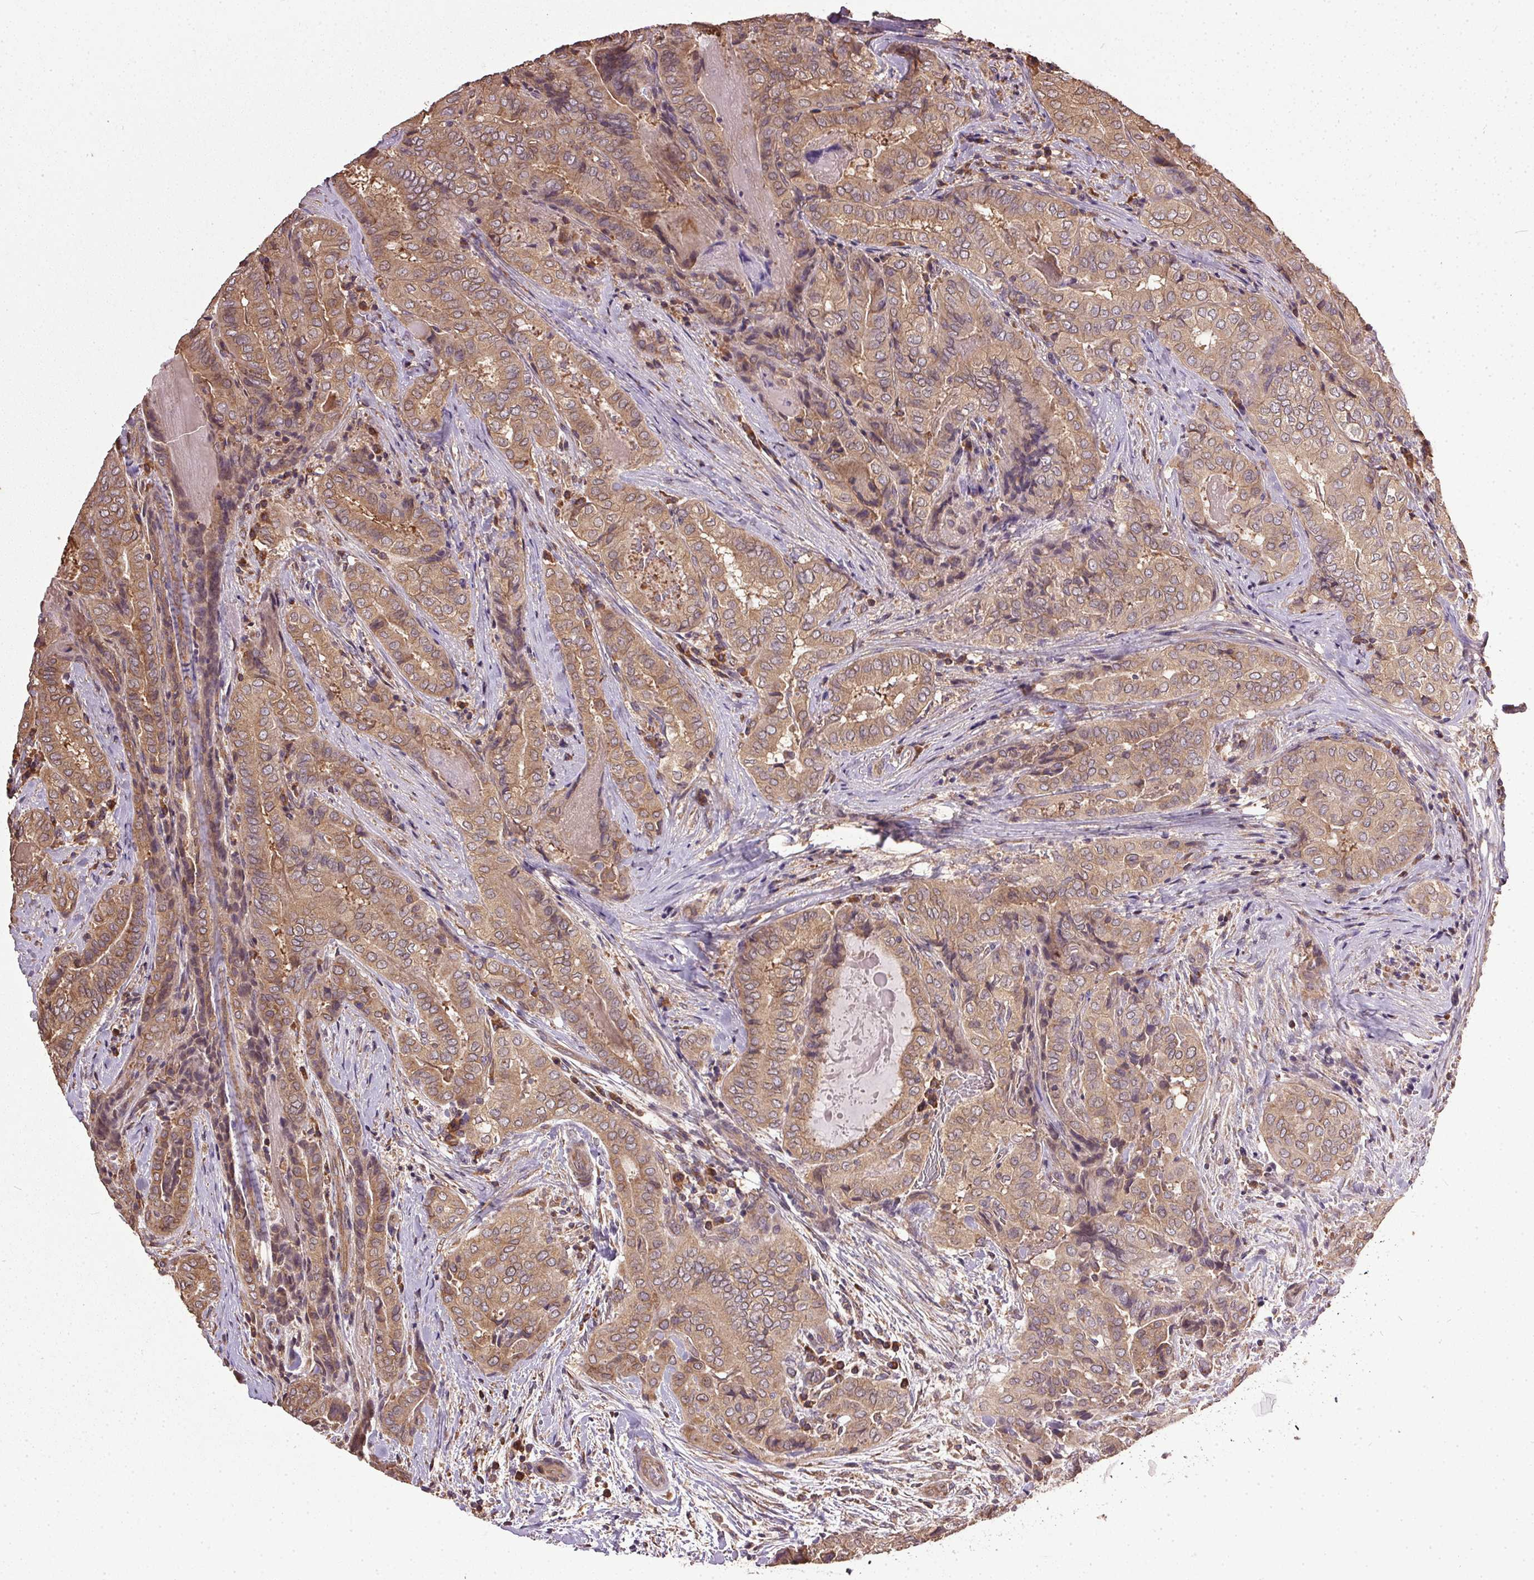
{"staining": {"intensity": "moderate", "quantity": ">75%", "location": "cytoplasmic/membranous"}, "tissue": "thyroid cancer", "cell_type": "Tumor cells", "image_type": "cancer", "snomed": [{"axis": "morphology", "description": "Papillary adenocarcinoma, NOS"}, {"axis": "topography", "description": "Thyroid gland"}], "caption": "Protein staining displays moderate cytoplasmic/membranous expression in approximately >75% of tumor cells in thyroid cancer.", "gene": "EIF2S1", "patient": {"sex": "female", "age": 61}}